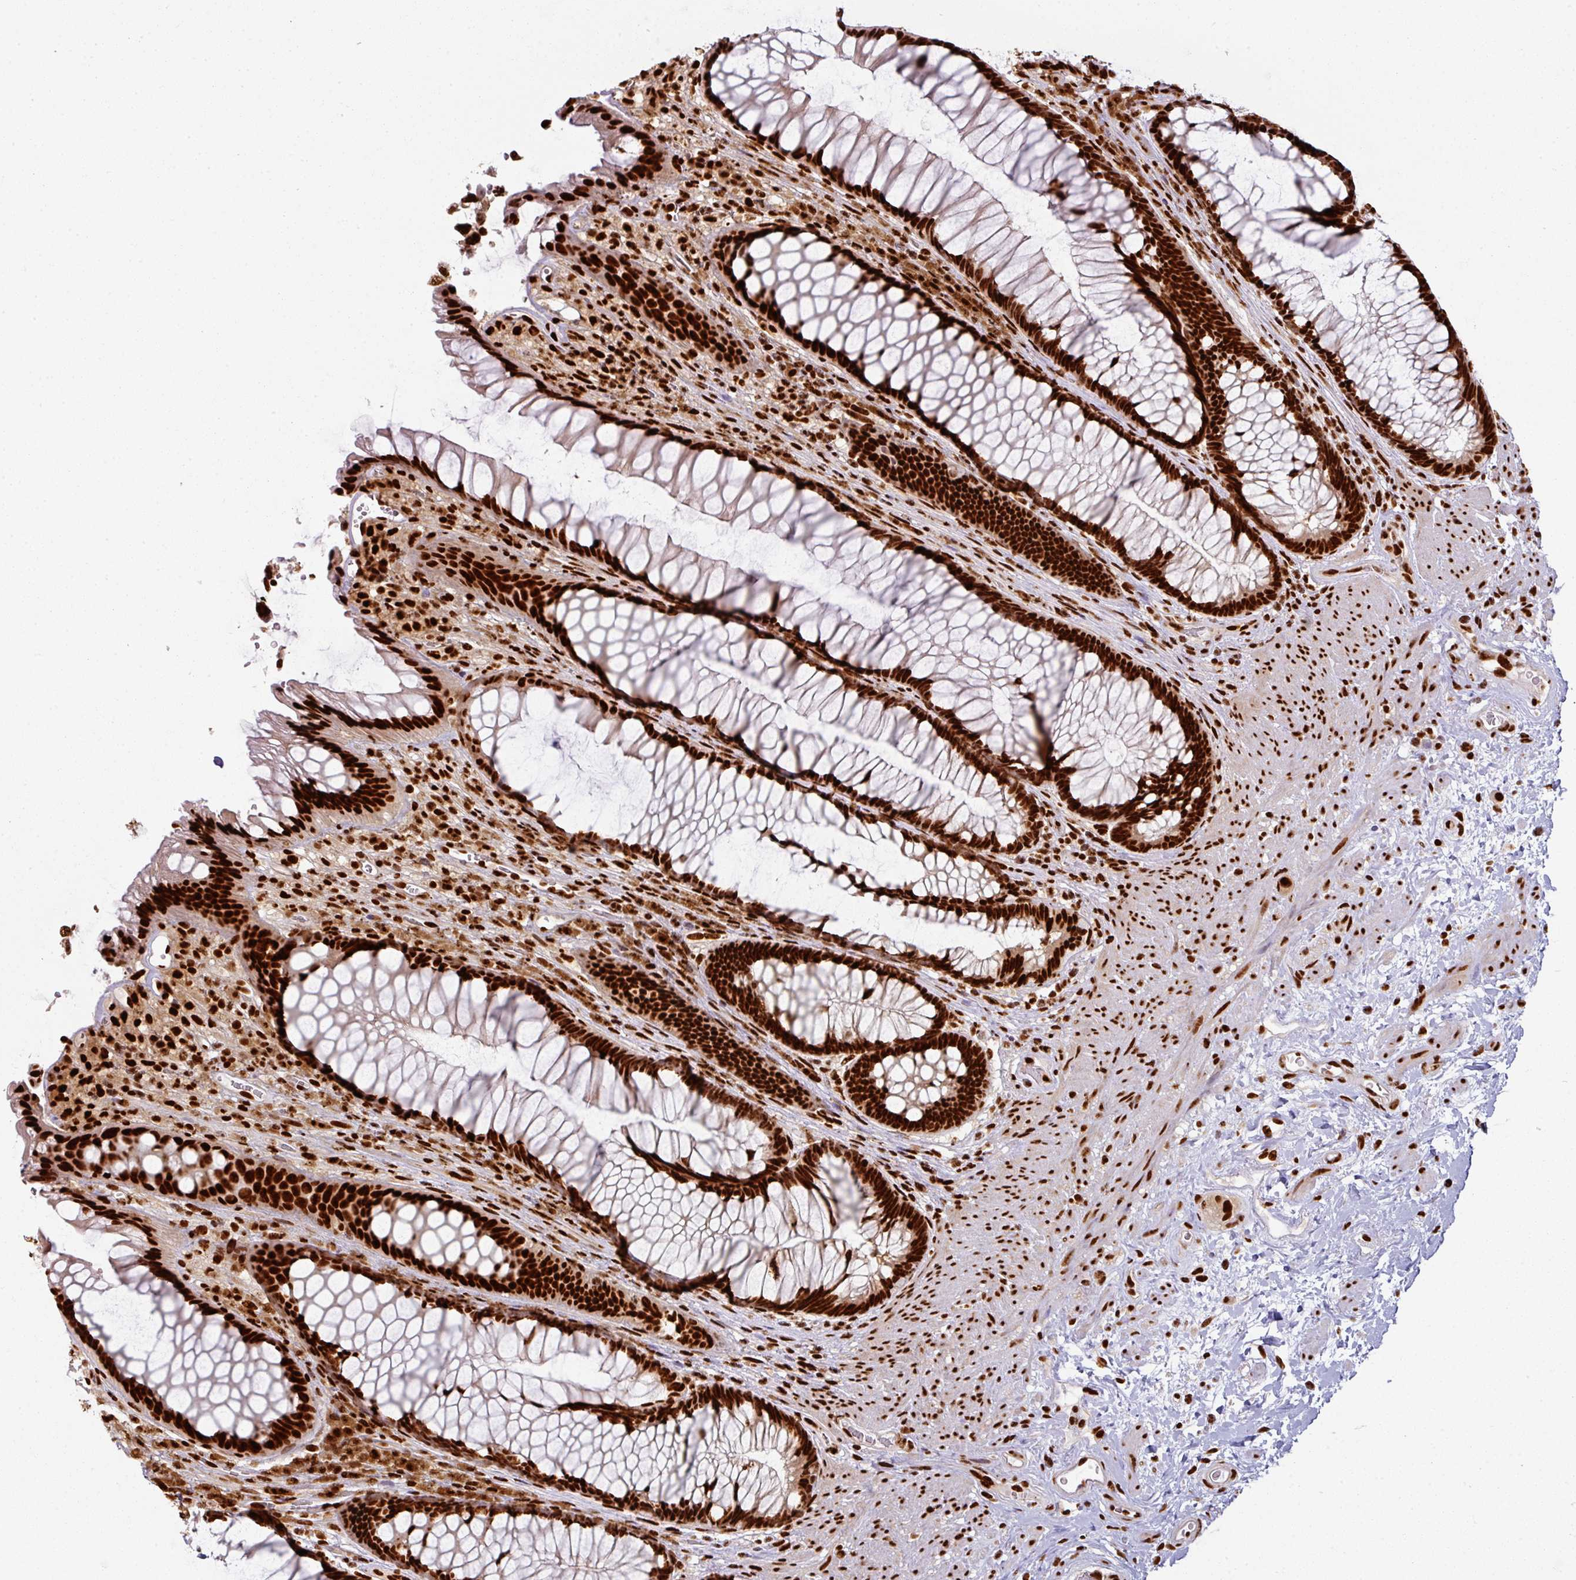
{"staining": {"intensity": "strong", "quantity": ">75%", "location": "nuclear"}, "tissue": "rectum", "cell_type": "Glandular cells", "image_type": "normal", "snomed": [{"axis": "morphology", "description": "Normal tissue, NOS"}, {"axis": "topography", "description": "Smooth muscle"}, {"axis": "topography", "description": "Rectum"}], "caption": "IHC photomicrograph of normal rectum stained for a protein (brown), which shows high levels of strong nuclear positivity in about >75% of glandular cells.", "gene": "SIK3", "patient": {"sex": "male", "age": 53}}